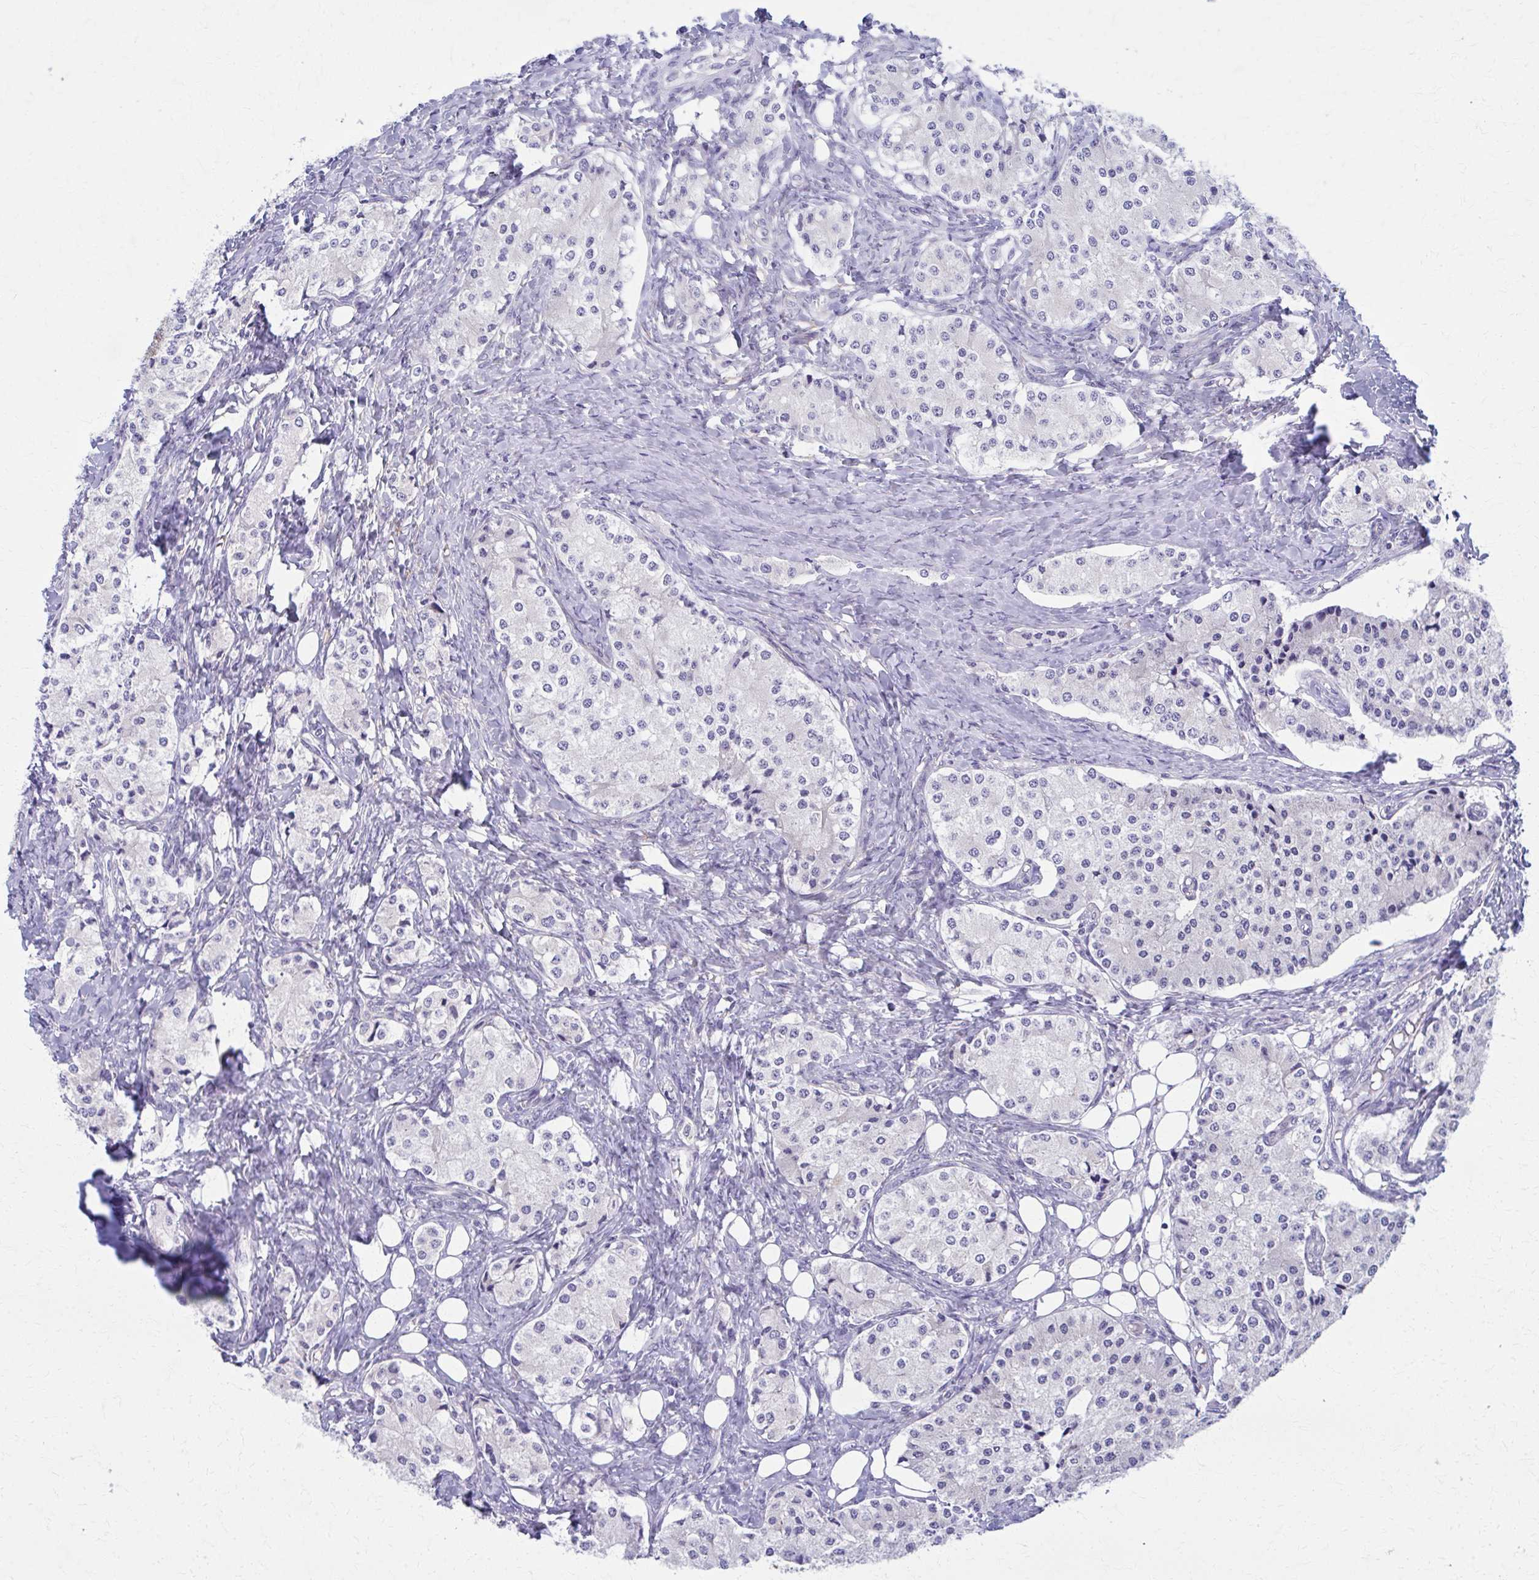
{"staining": {"intensity": "negative", "quantity": "none", "location": "none"}, "tissue": "carcinoid", "cell_type": "Tumor cells", "image_type": "cancer", "snomed": [{"axis": "morphology", "description": "Carcinoid, malignant, NOS"}, {"axis": "topography", "description": "Colon"}], "caption": "Tumor cells show no significant expression in carcinoid.", "gene": "SPATS2L", "patient": {"sex": "female", "age": 52}}